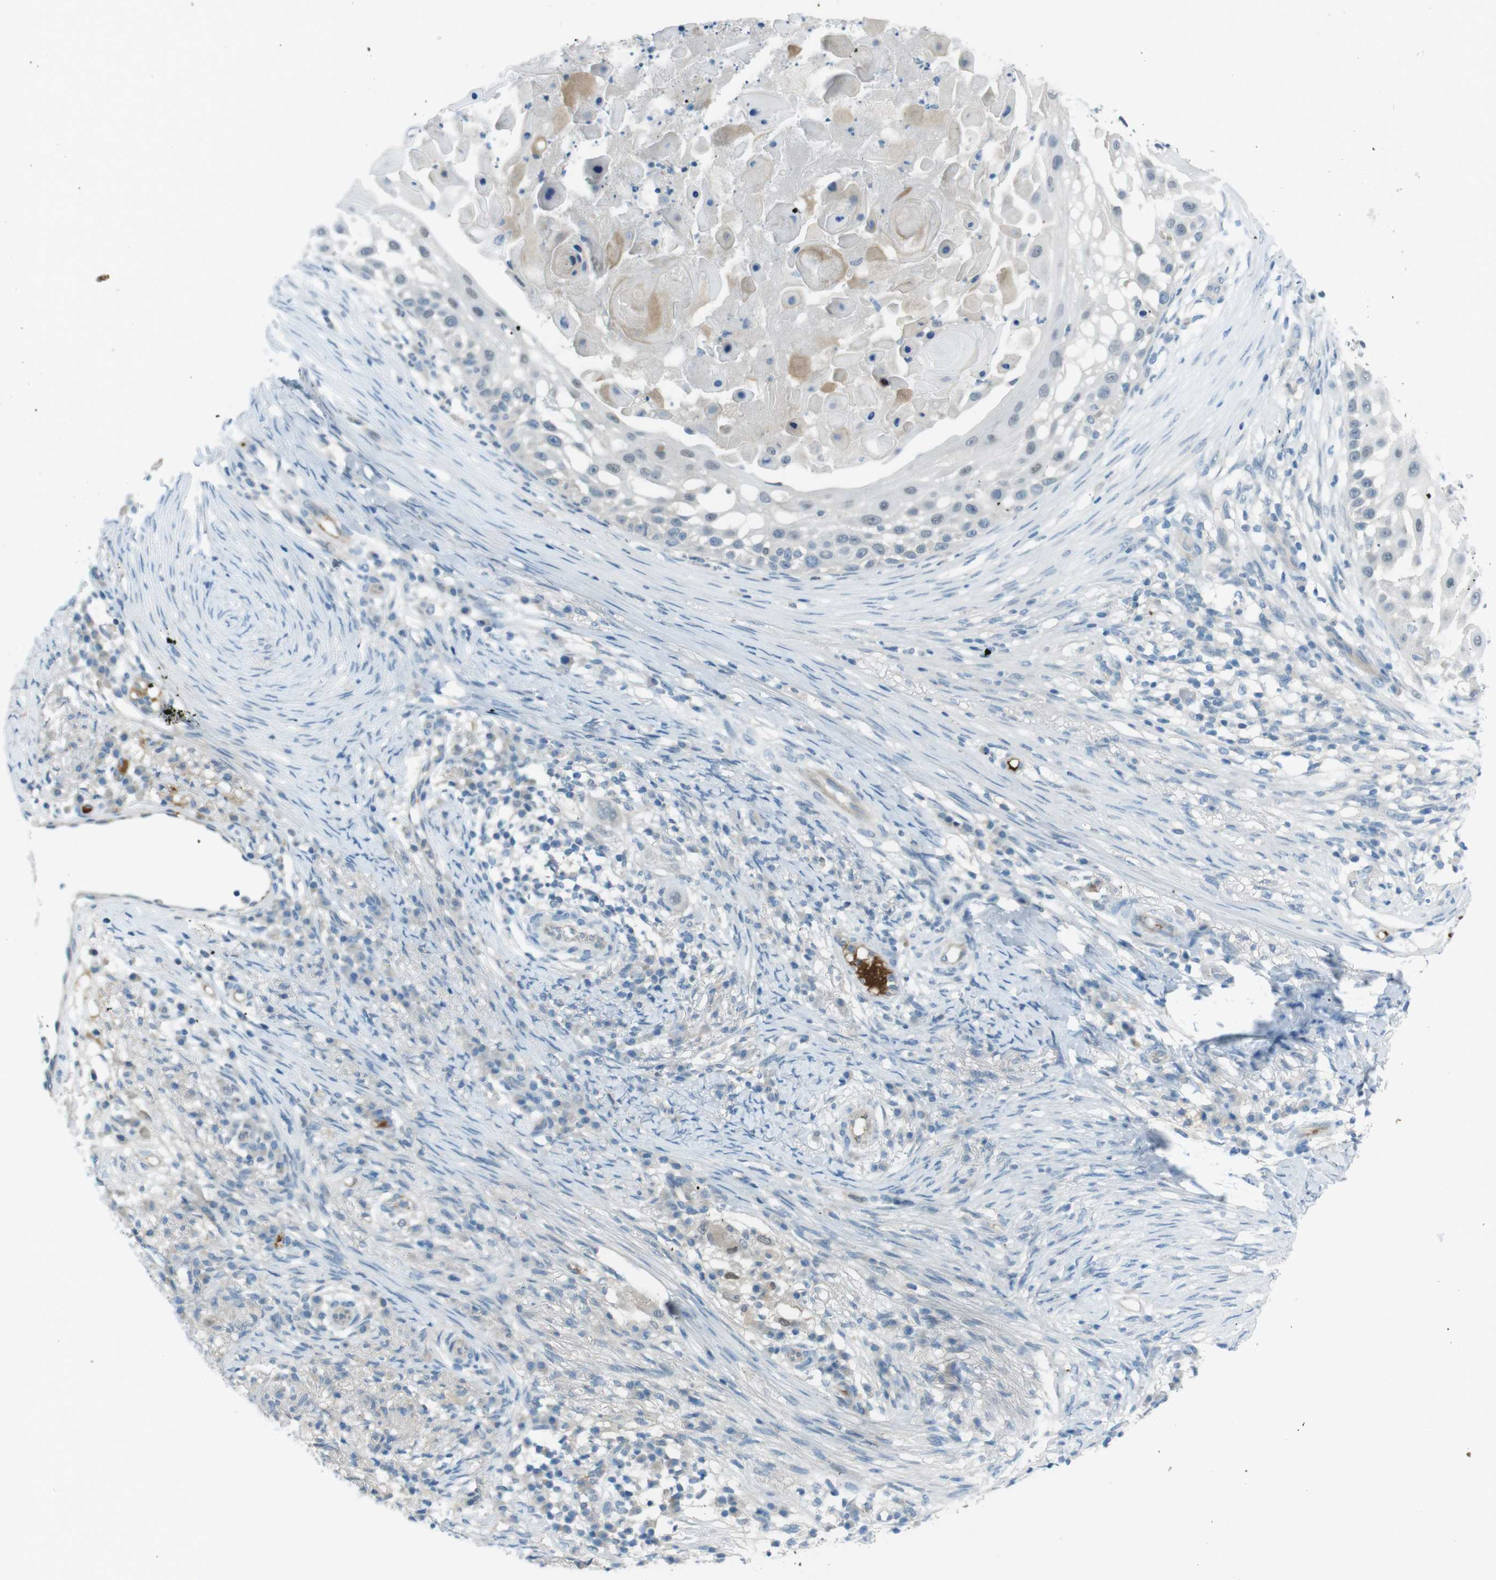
{"staining": {"intensity": "negative", "quantity": "none", "location": "none"}, "tissue": "skin cancer", "cell_type": "Tumor cells", "image_type": "cancer", "snomed": [{"axis": "morphology", "description": "Squamous cell carcinoma, NOS"}, {"axis": "topography", "description": "Skin"}], "caption": "Immunohistochemistry image of human squamous cell carcinoma (skin) stained for a protein (brown), which displays no positivity in tumor cells.", "gene": "ZDHHC20", "patient": {"sex": "female", "age": 44}}